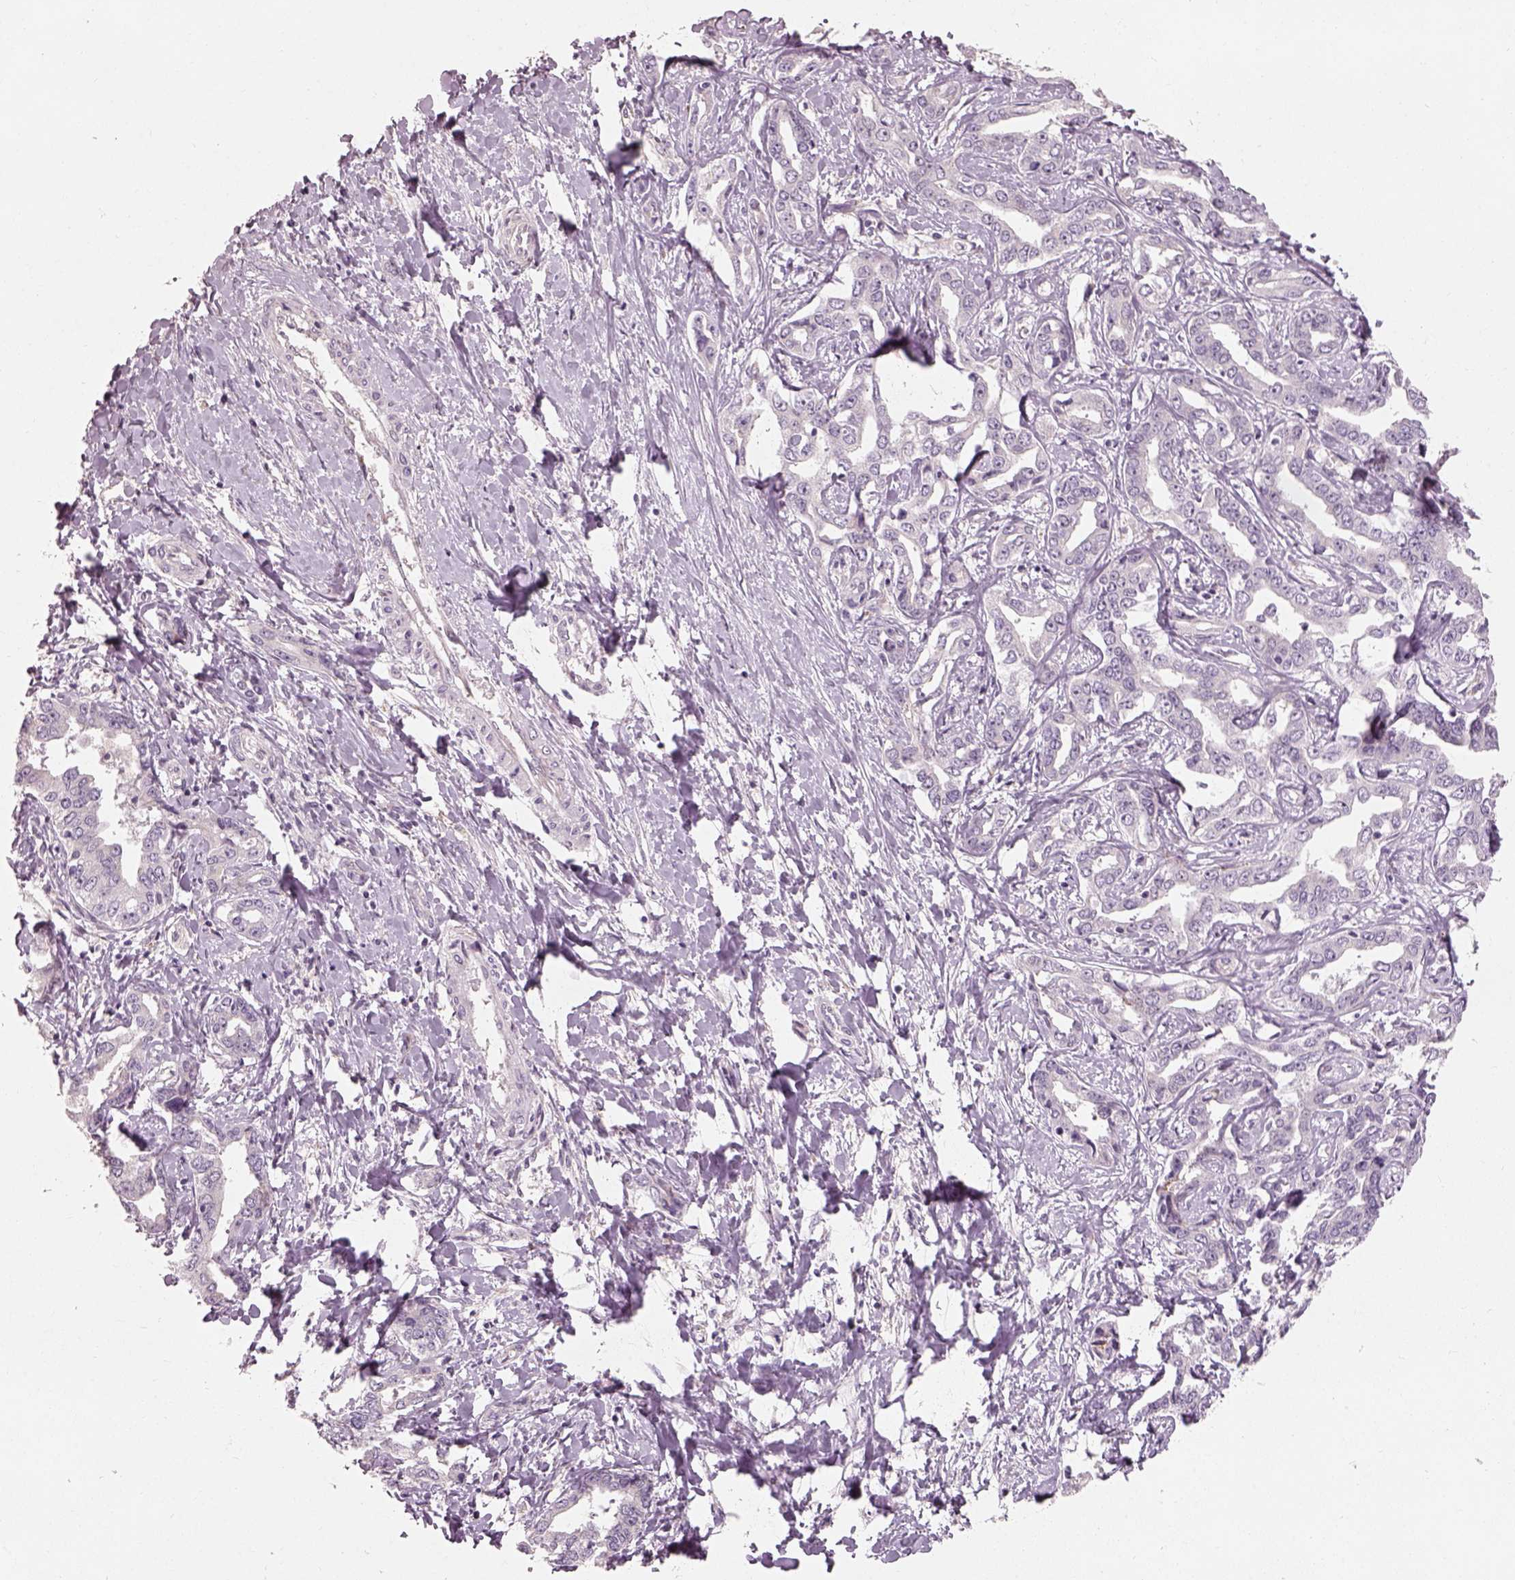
{"staining": {"intensity": "negative", "quantity": "none", "location": "none"}, "tissue": "liver cancer", "cell_type": "Tumor cells", "image_type": "cancer", "snomed": [{"axis": "morphology", "description": "Cholangiocarcinoma"}, {"axis": "topography", "description": "Liver"}], "caption": "IHC of human cholangiocarcinoma (liver) demonstrates no positivity in tumor cells. Nuclei are stained in blue.", "gene": "CDS1", "patient": {"sex": "male", "age": 59}}